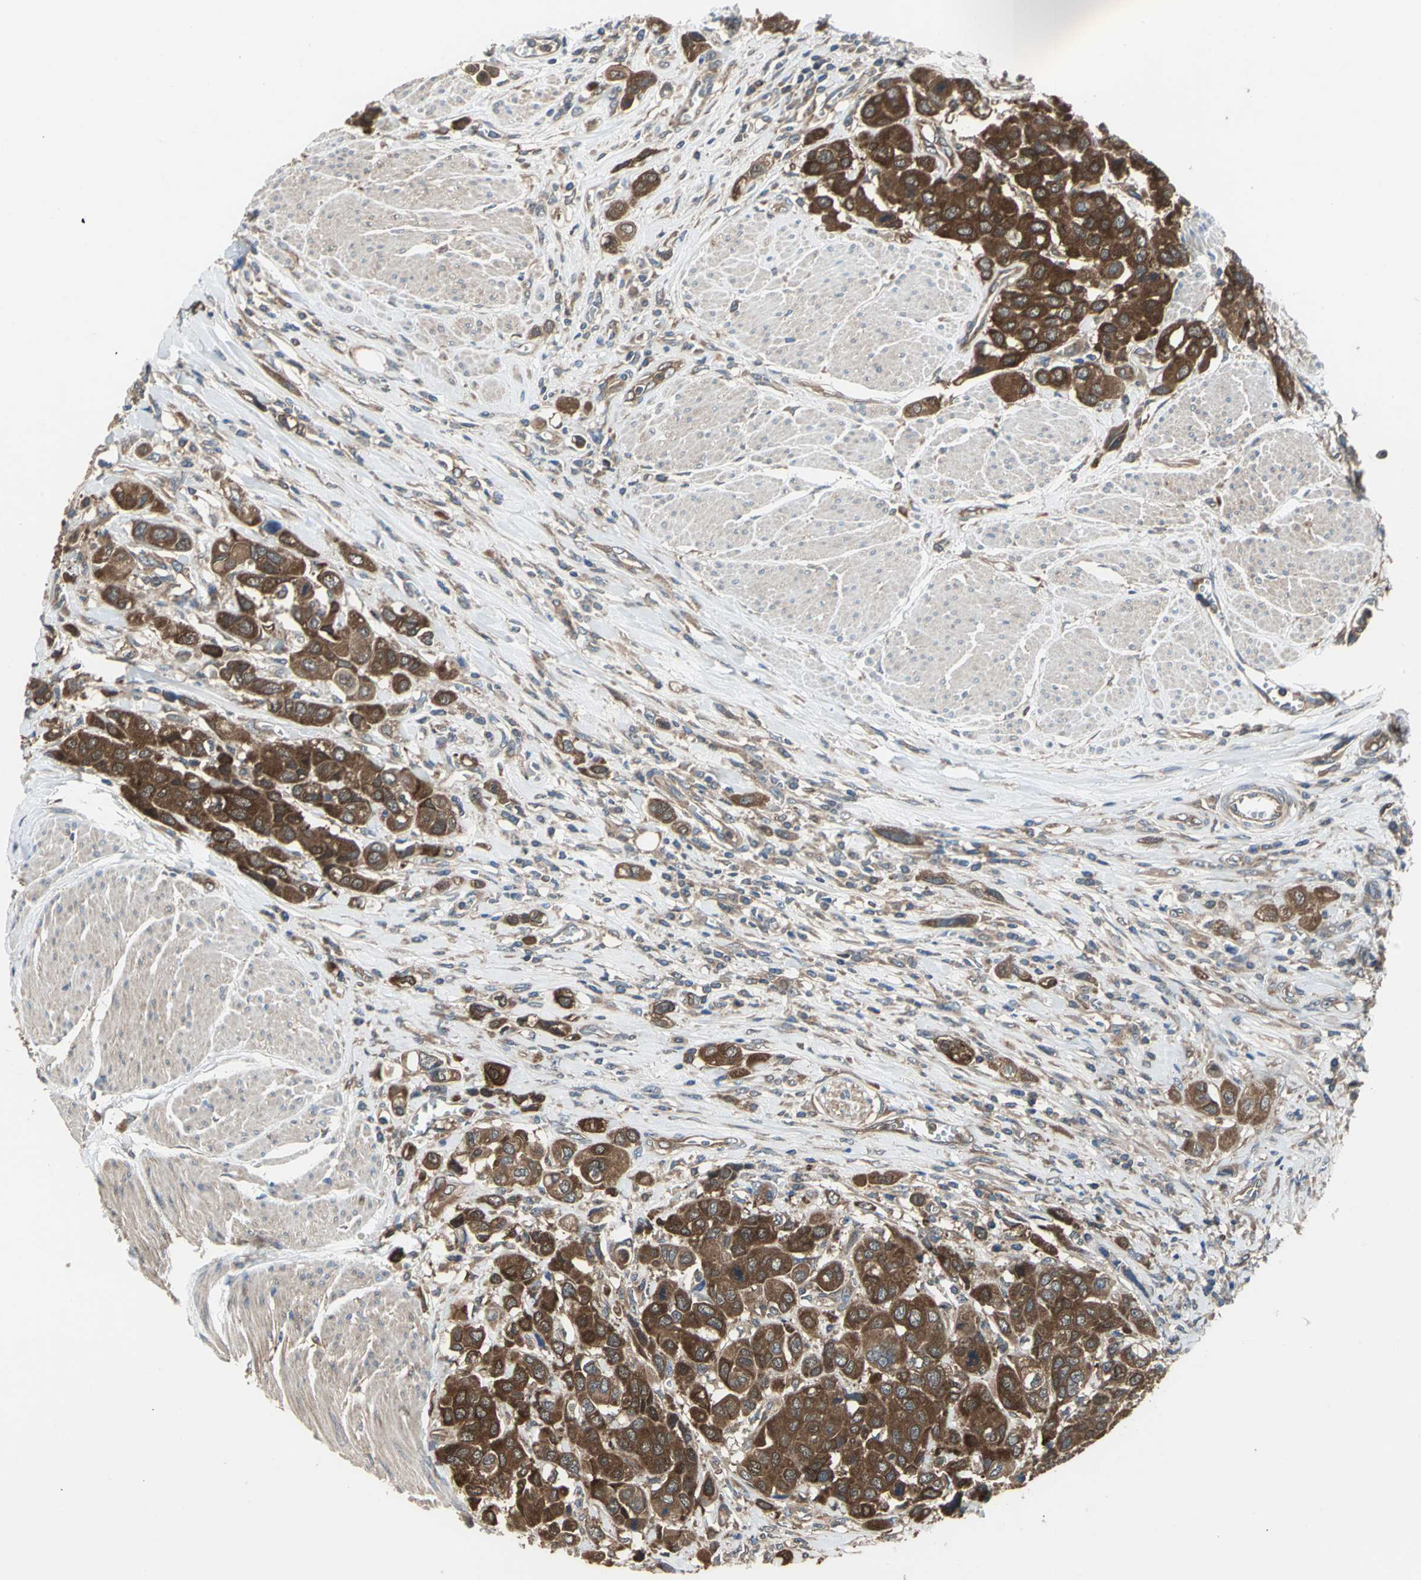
{"staining": {"intensity": "strong", "quantity": ">75%", "location": "cytoplasmic/membranous"}, "tissue": "urothelial cancer", "cell_type": "Tumor cells", "image_type": "cancer", "snomed": [{"axis": "morphology", "description": "Urothelial carcinoma, High grade"}, {"axis": "topography", "description": "Urinary bladder"}], "caption": "IHC histopathology image of neoplastic tissue: urothelial cancer stained using immunohistochemistry (IHC) demonstrates high levels of strong protein expression localized specifically in the cytoplasmic/membranous of tumor cells, appearing as a cytoplasmic/membranous brown color.", "gene": "CAPN1", "patient": {"sex": "male", "age": 50}}